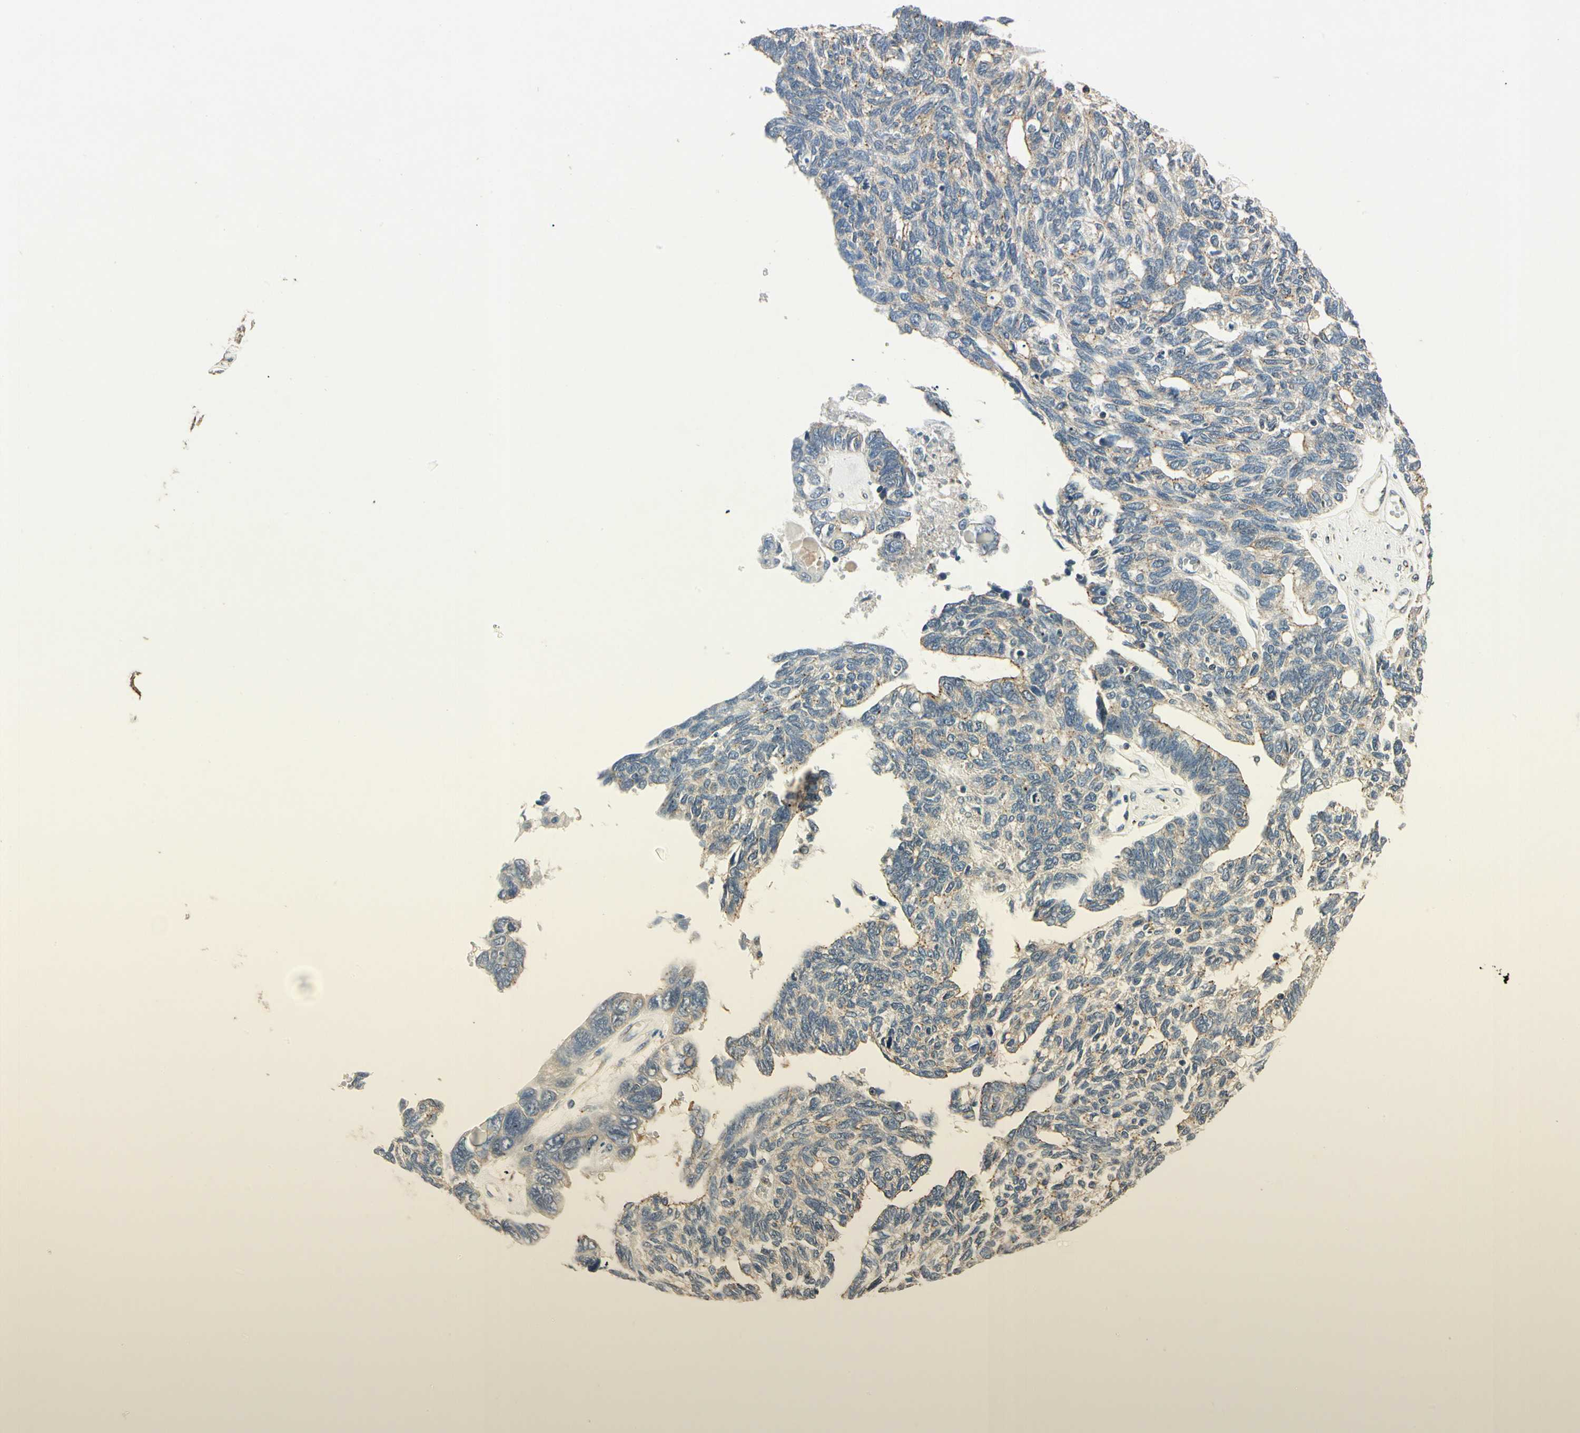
{"staining": {"intensity": "weak", "quantity": "25%-75%", "location": "cytoplasmic/membranous"}, "tissue": "ovarian cancer", "cell_type": "Tumor cells", "image_type": "cancer", "snomed": [{"axis": "morphology", "description": "Cystadenocarcinoma, serous, NOS"}, {"axis": "topography", "description": "Ovary"}], "caption": "Ovarian cancer (serous cystadenocarcinoma) tissue displays weak cytoplasmic/membranous positivity in about 25%-75% of tumor cells, visualized by immunohistochemistry.", "gene": "AKAP9", "patient": {"sex": "female", "age": 79}}